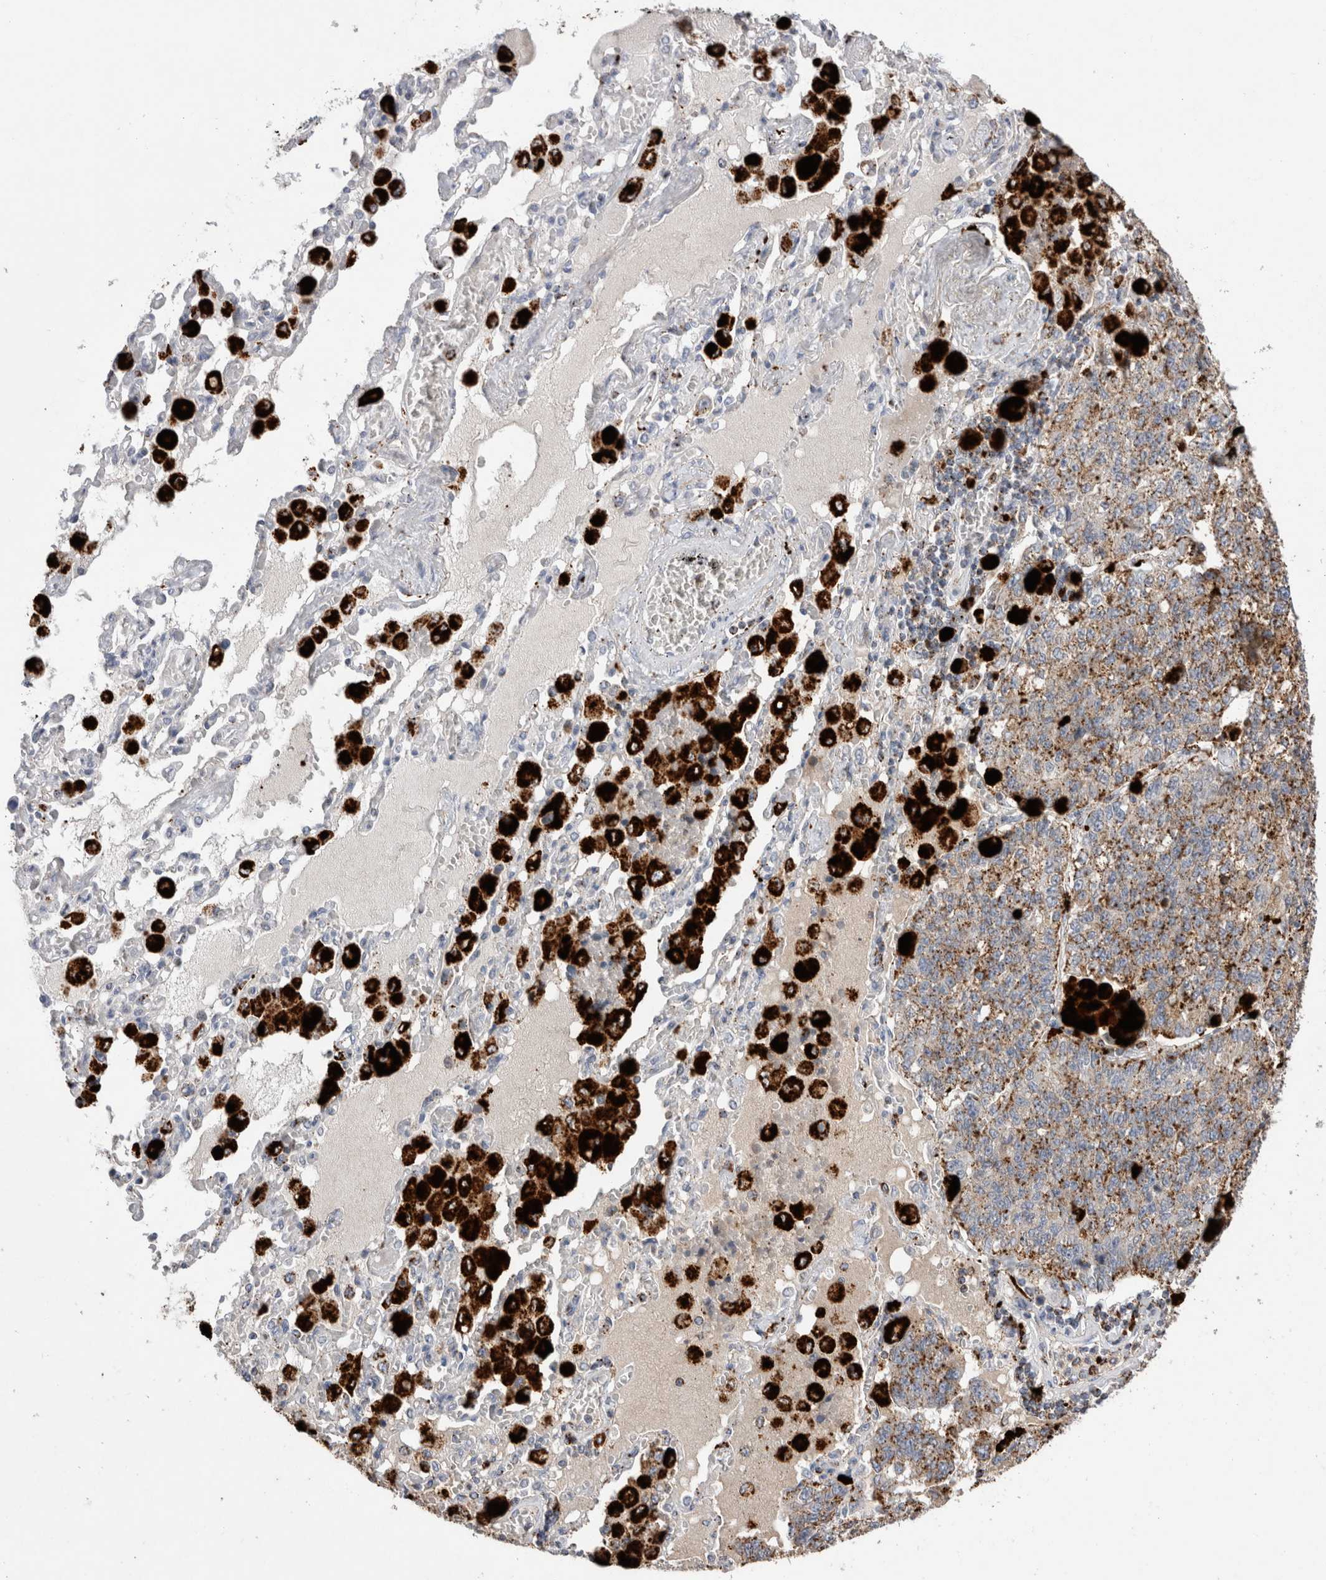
{"staining": {"intensity": "moderate", "quantity": ">75%", "location": "cytoplasmic/membranous"}, "tissue": "lung cancer", "cell_type": "Tumor cells", "image_type": "cancer", "snomed": [{"axis": "morphology", "description": "Adenocarcinoma, NOS"}, {"axis": "topography", "description": "Lung"}], "caption": "A medium amount of moderate cytoplasmic/membranous expression is seen in approximately >75% of tumor cells in lung cancer tissue. (brown staining indicates protein expression, while blue staining denotes nuclei).", "gene": "CTSA", "patient": {"sex": "male", "age": 49}}